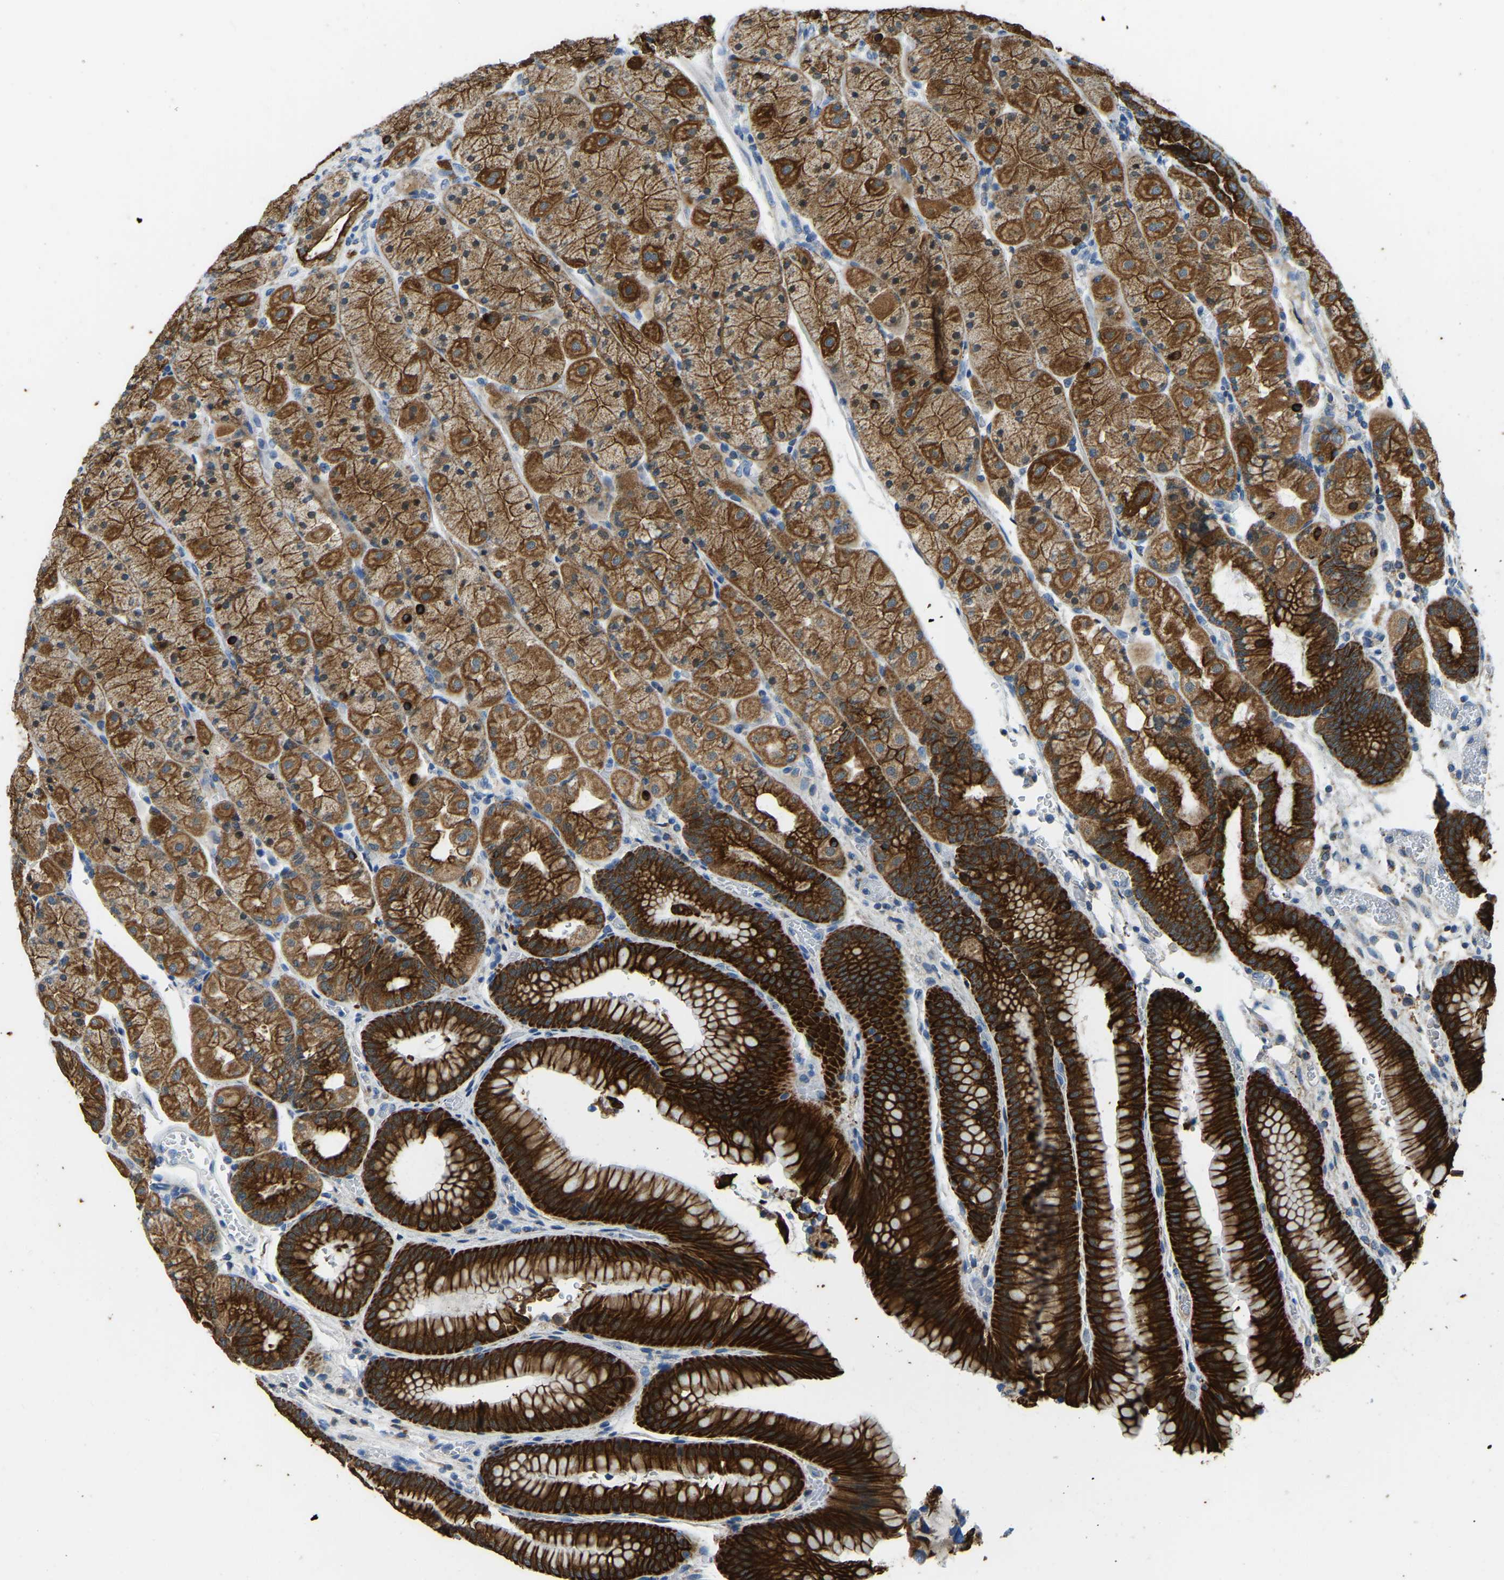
{"staining": {"intensity": "strong", "quantity": ">75%", "location": "cytoplasmic/membranous"}, "tissue": "stomach", "cell_type": "Glandular cells", "image_type": "normal", "snomed": [{"axis": "morphology", "description": "Normal tissue, NOS"}, {"axis": "morphology", "description": "Carcinoid, malignant, NOS"}, {"axis": "topography", "description": "Stomach, upper"}], "caption": "The photomicrograph exhibits a brown stain indicating the presence of a protein in the cytoplasmic/membranous of glandular cells in stomach. (brown staining indicates protein expression, while blue staining denotes nuclei).", "gene": "ZNF200", "patient": {"sex": "male", "age": 39}}